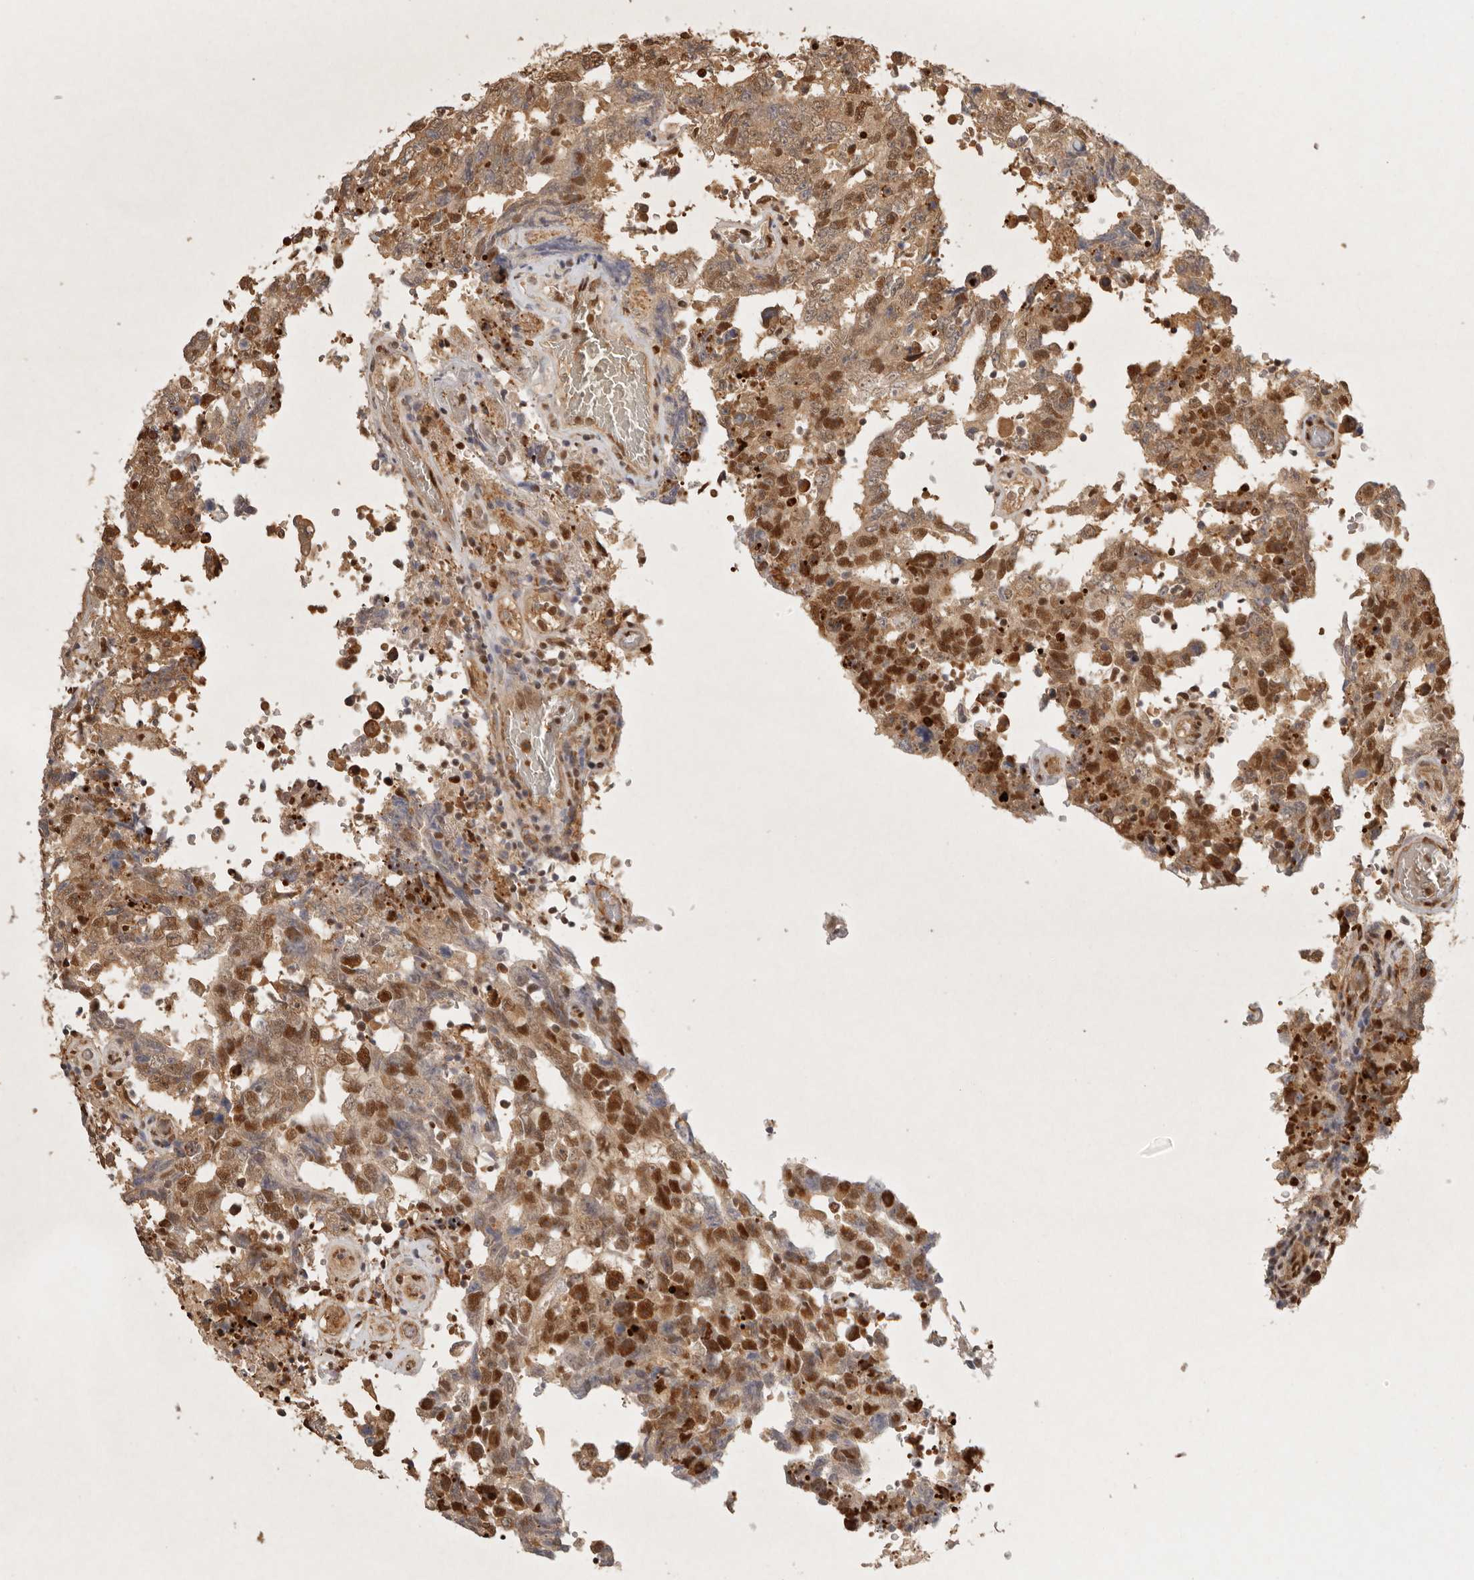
{"staining": {"intensity": "strong", "quantity": ">75%", "location": "cytoplasmic/membranous,nuclear"}, "tissue": "testis cancer", "cell_type": "Tumor cells", "image_type": "cancer", "snomed": [{"axis": "morphology", "description": "Carcinoma, Embryonal, NOS"}, {"axis": "topography", "description": "Testis"}], "caption": "Testis cancer (embryonal carcinoma) stained with IHC reveals strong cytoplasmic/membranous and nuclear positivity in about >75% of tumor cells.", "gene": "PSMA5", "patient": {"sex": "male", "age": 26}}